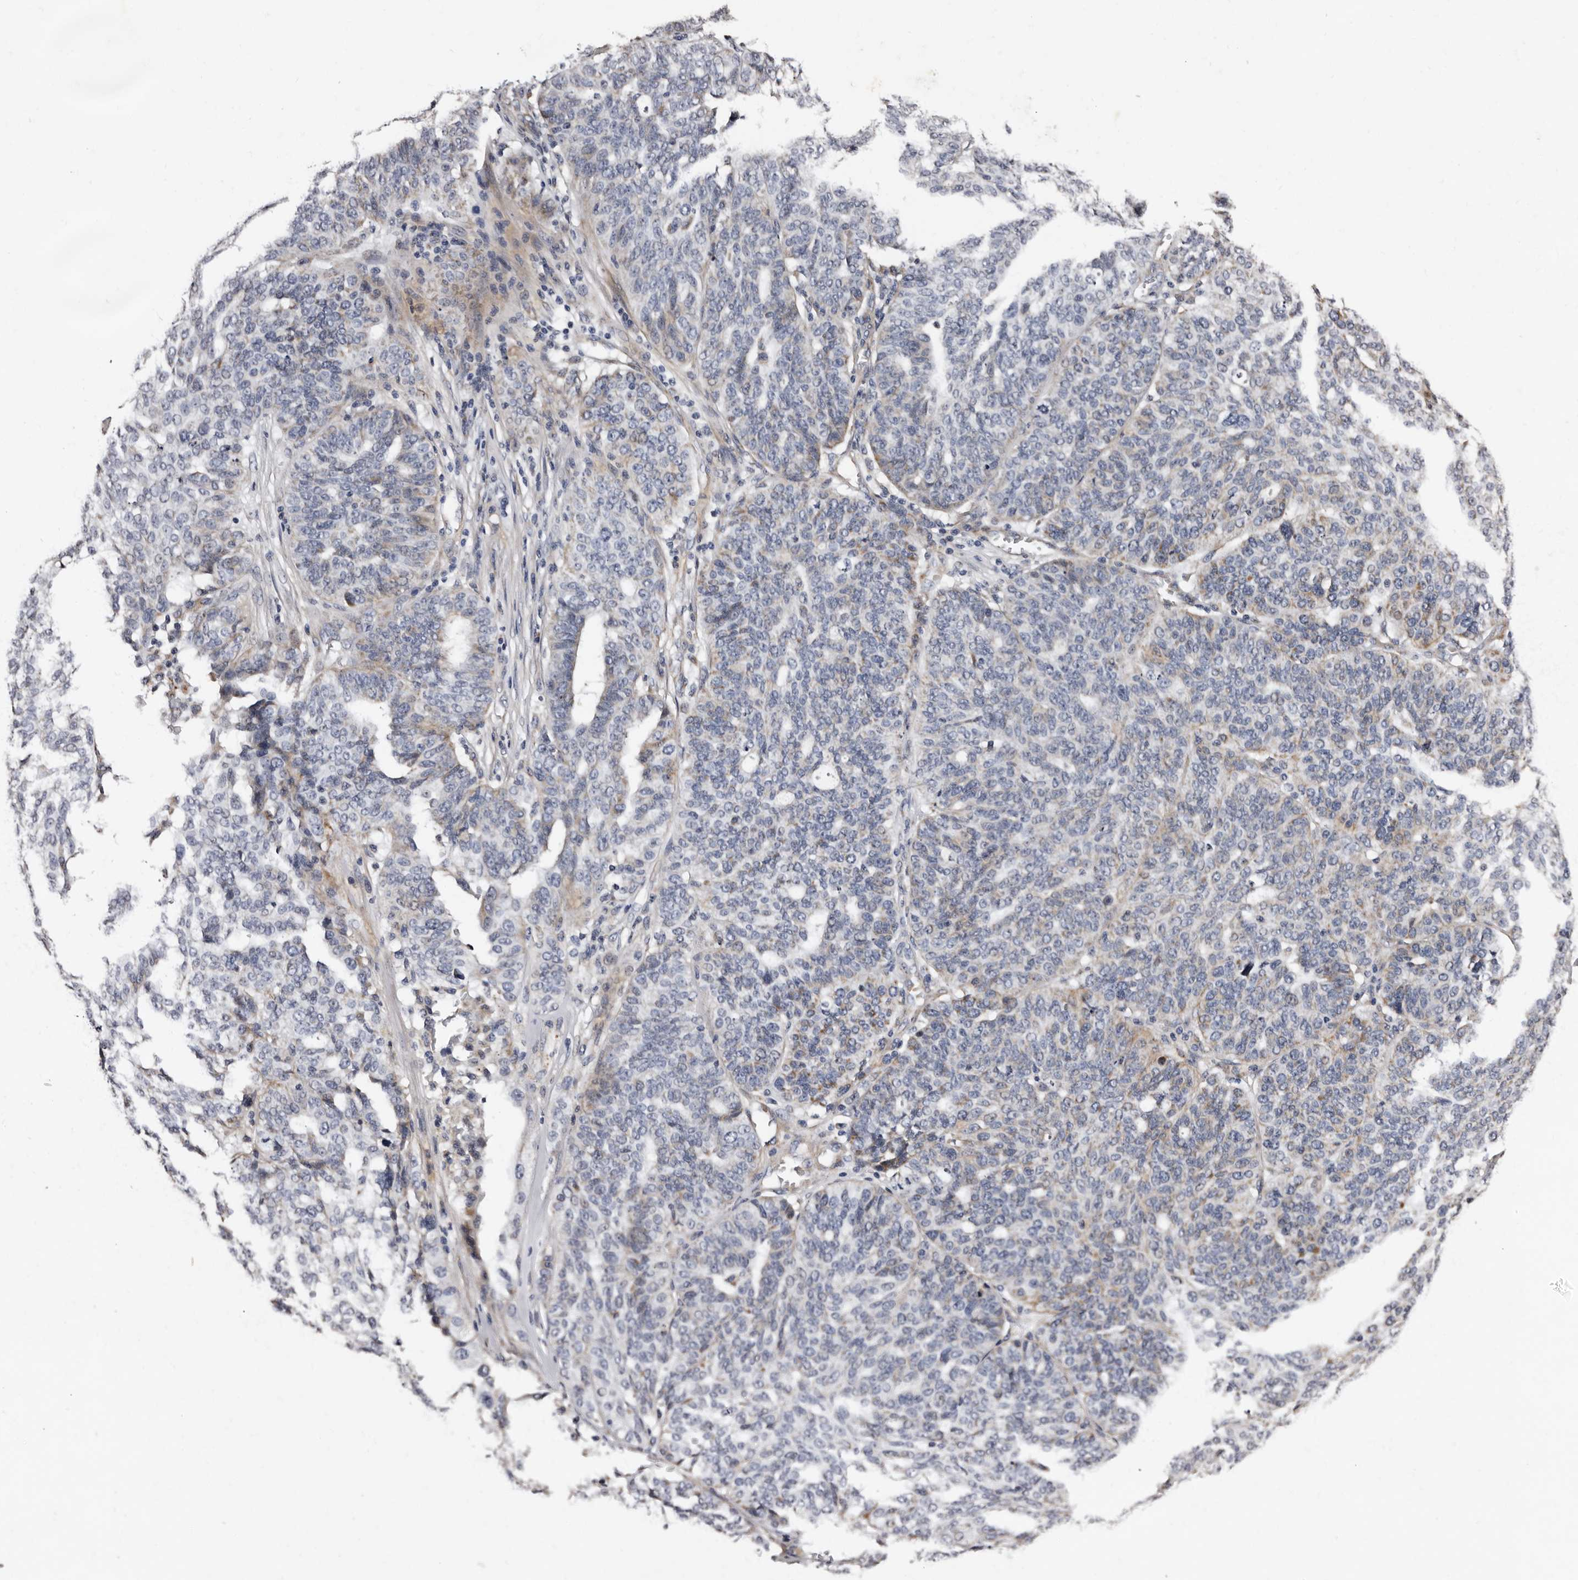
{"staining": {"intensity": "negative", "quantity": "none", "location": "none"}, "tissue": "ovarian cancer", "cell_type": "Tumor cells", "image_type": "cancer", "snomed": [{"axis": "morphology", "description": "Cystadenocarcinoma, serous, NOS"}, {"axis": "topography", "description": "Ovary"}], "caption": "IHC photomicrograph of neoplastic tissue: serous cystadenocarcinoma (ovarian) stained with DAB (3,3'-diaminobenzidine) demonstrates no significant protein staining in tumor cells.", "gene": "ADCK5", "patient": {"sex": "female", "age": 59}}